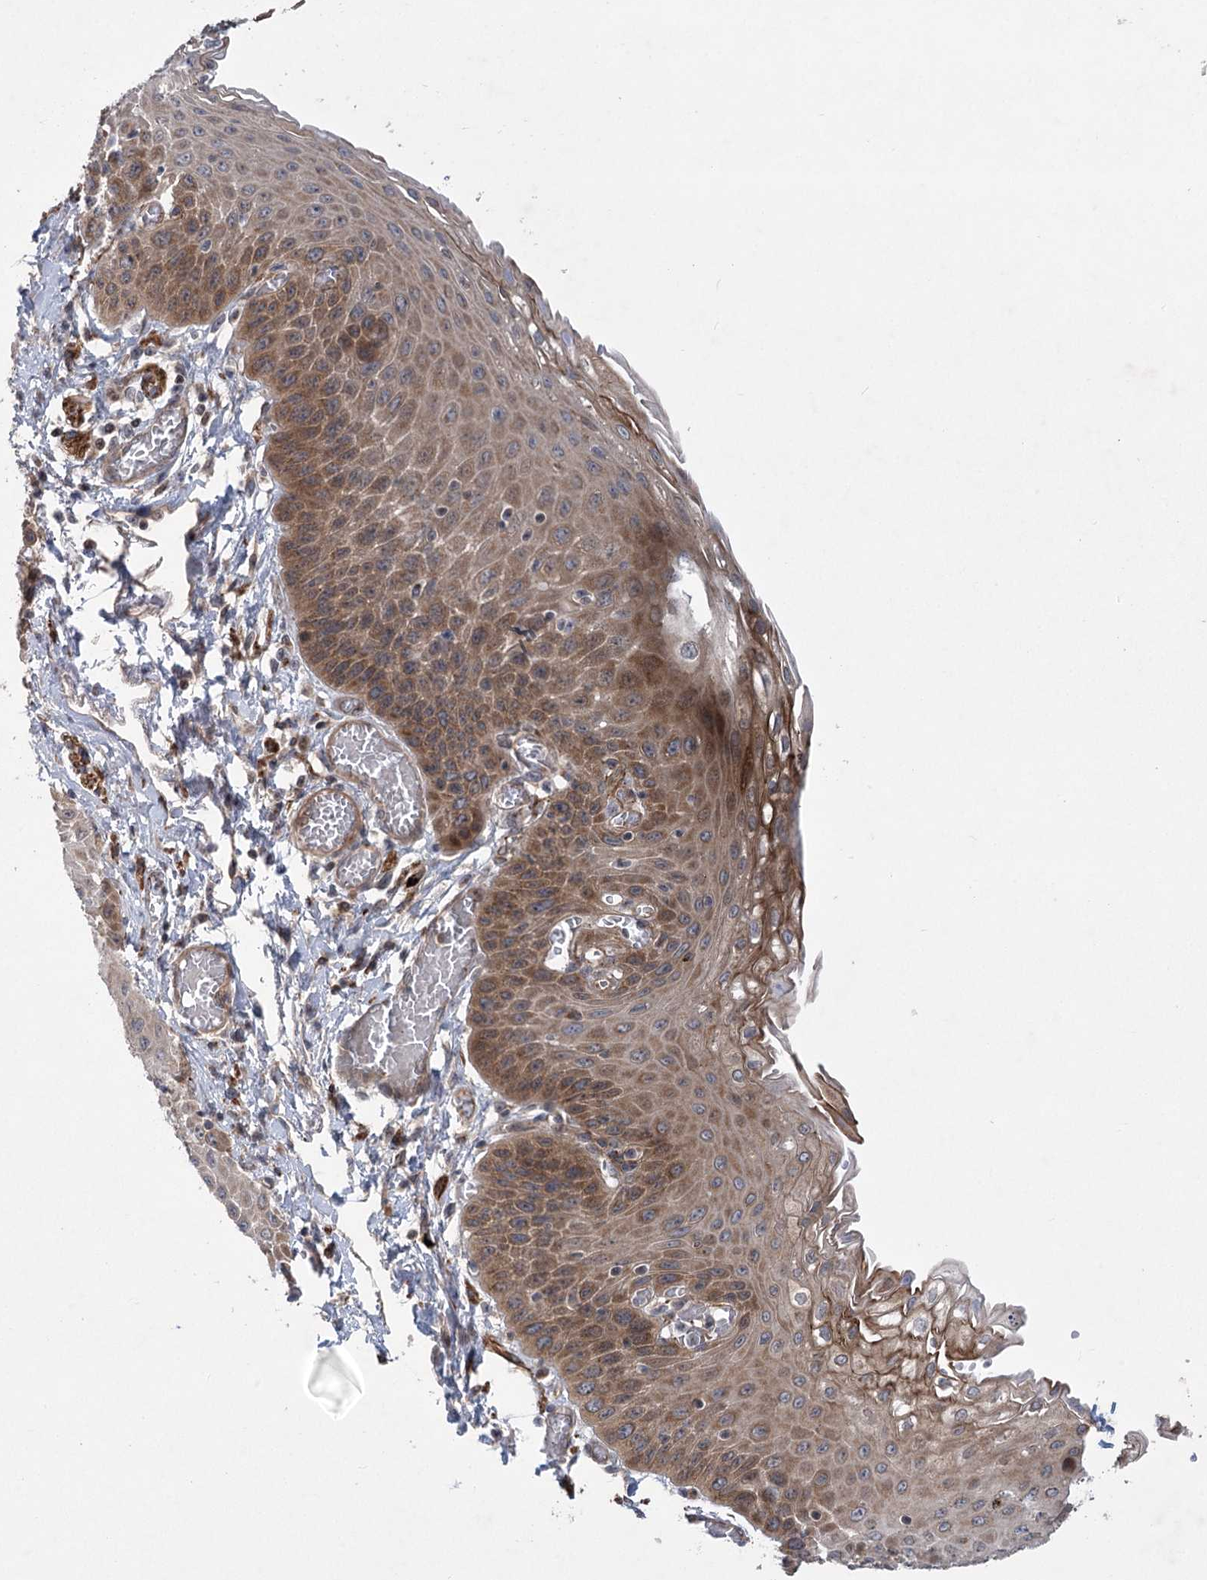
{"staining": {"intensity": "moderate", "quantity": ">75%", "location": "cytoplasmic/membranous"}, "tissue": "esophagus", "cell_type": "Squamous epithelial cells", "image_type": "normal", "snomed": [{"axis": "morphology", "description": "Normal tissue, NOS"}, {"axis": "topography", "description": "Esophagus"}], "caption": "Protein staining shows moderate cytoplasmic/membranous expression in approximately >75% of squamous epithelial cells in unremarkable esophagus.", "gene": "METTL24", "patient": {"sex": "male", "age": 81}}